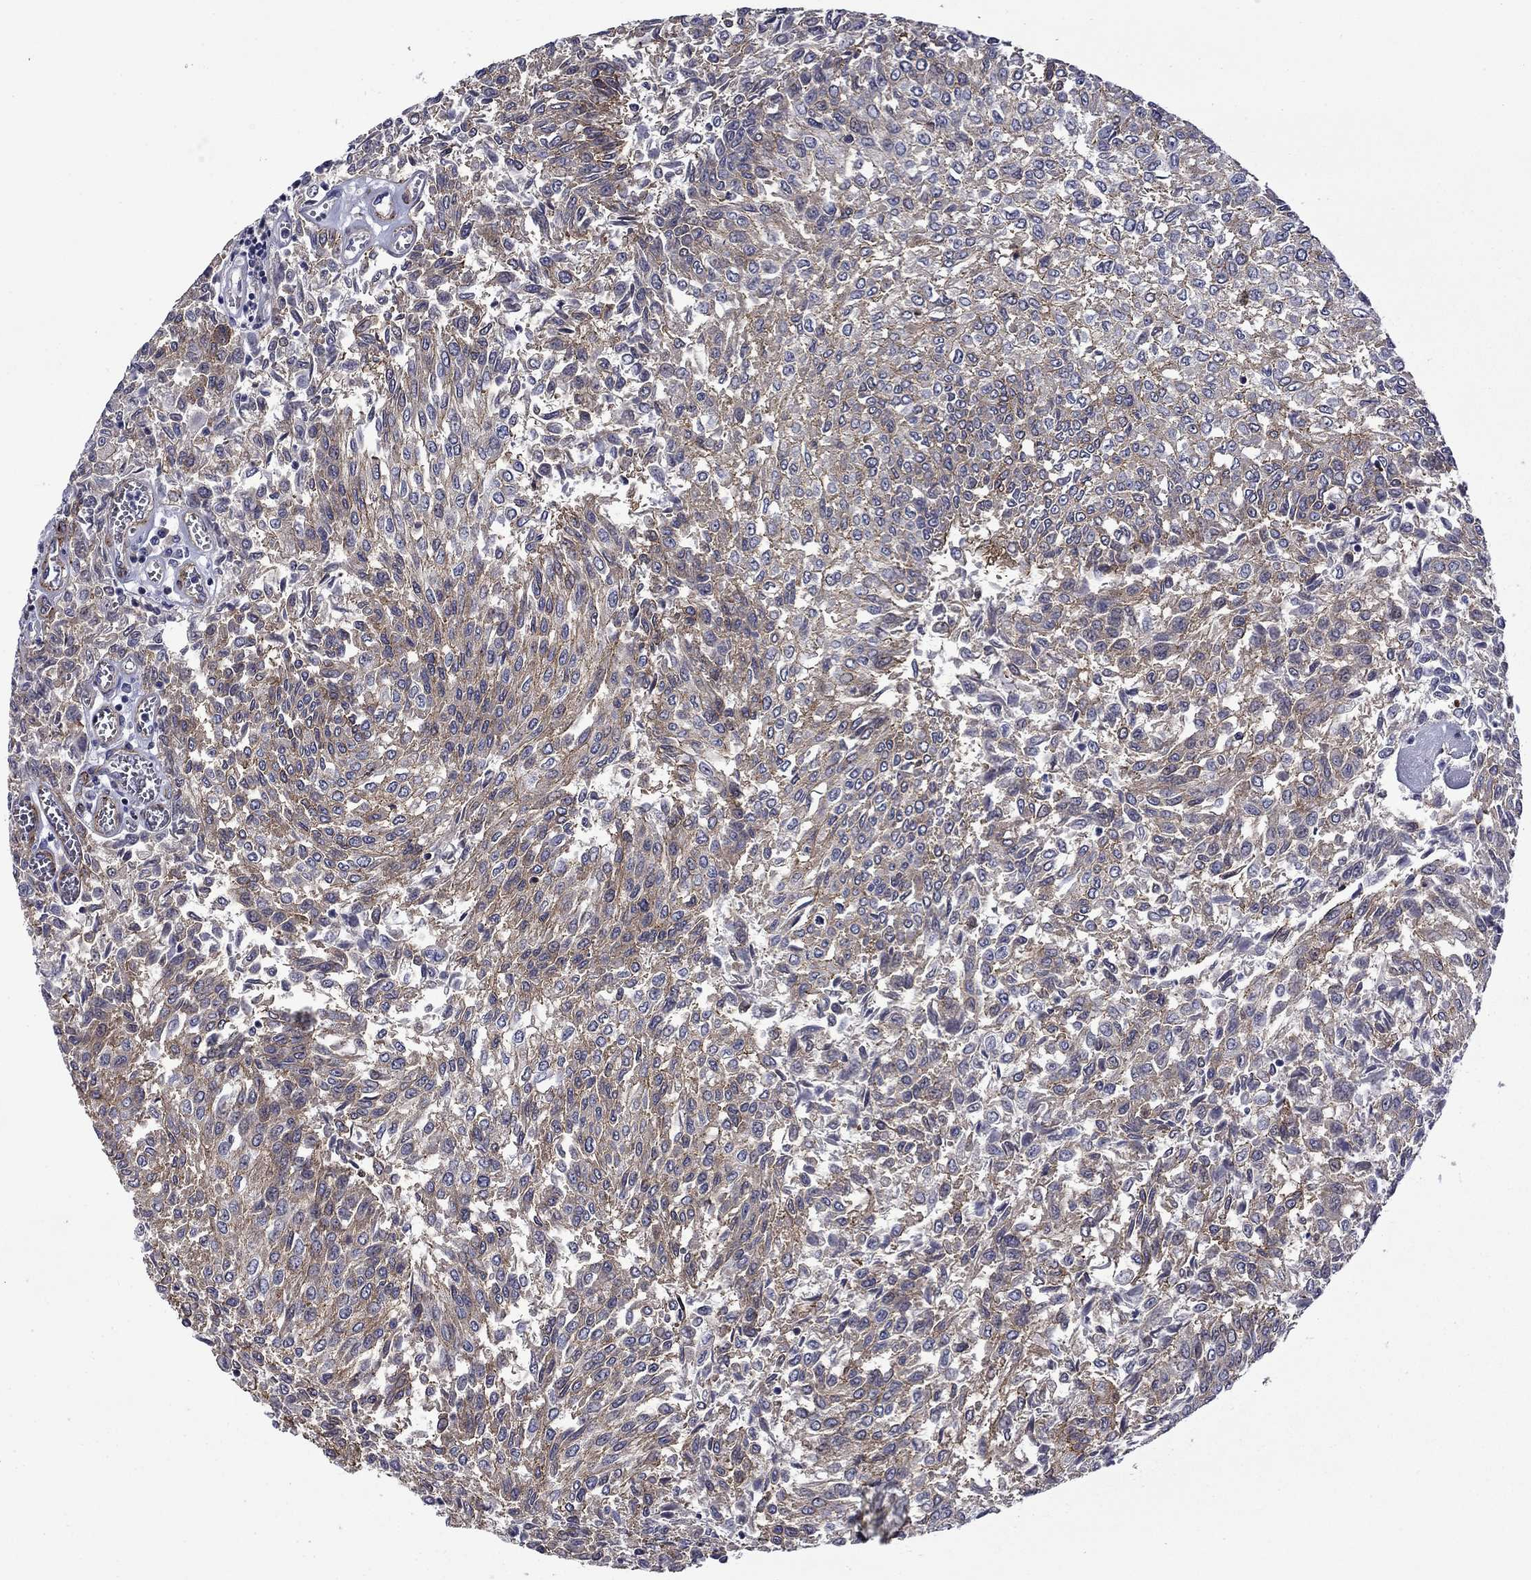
{"staining": {"intensity": "moderate", "quantity": ">75%", "location": "cytoplasmic/membranous"}, "tissue": "urothelial cancer", "cell_type": "Tumor cells", "image_type": "cancer", "snomed": [{"axis": "morphology", "description": "Urothelial carcinoma, Low grade"}, {"axis": "topography", "description": "Urinary bladder"}], "caption": "Immunohistochemistry staining of urothelial carcinoma (low-grade), which shows medium levels of moderate cytoplasmic/membranous staining in about >75% of tumor cells indicating moderate cytoplasmic/membranous protein positivity. The staining was performed using DAB (3,3'-diaminobenzidine) (brown) for protein detection and nuclei were counterstained in hematoxylin (blue).", "gene": "LMO7", "patient": {"sex": "male", "age": 78}}